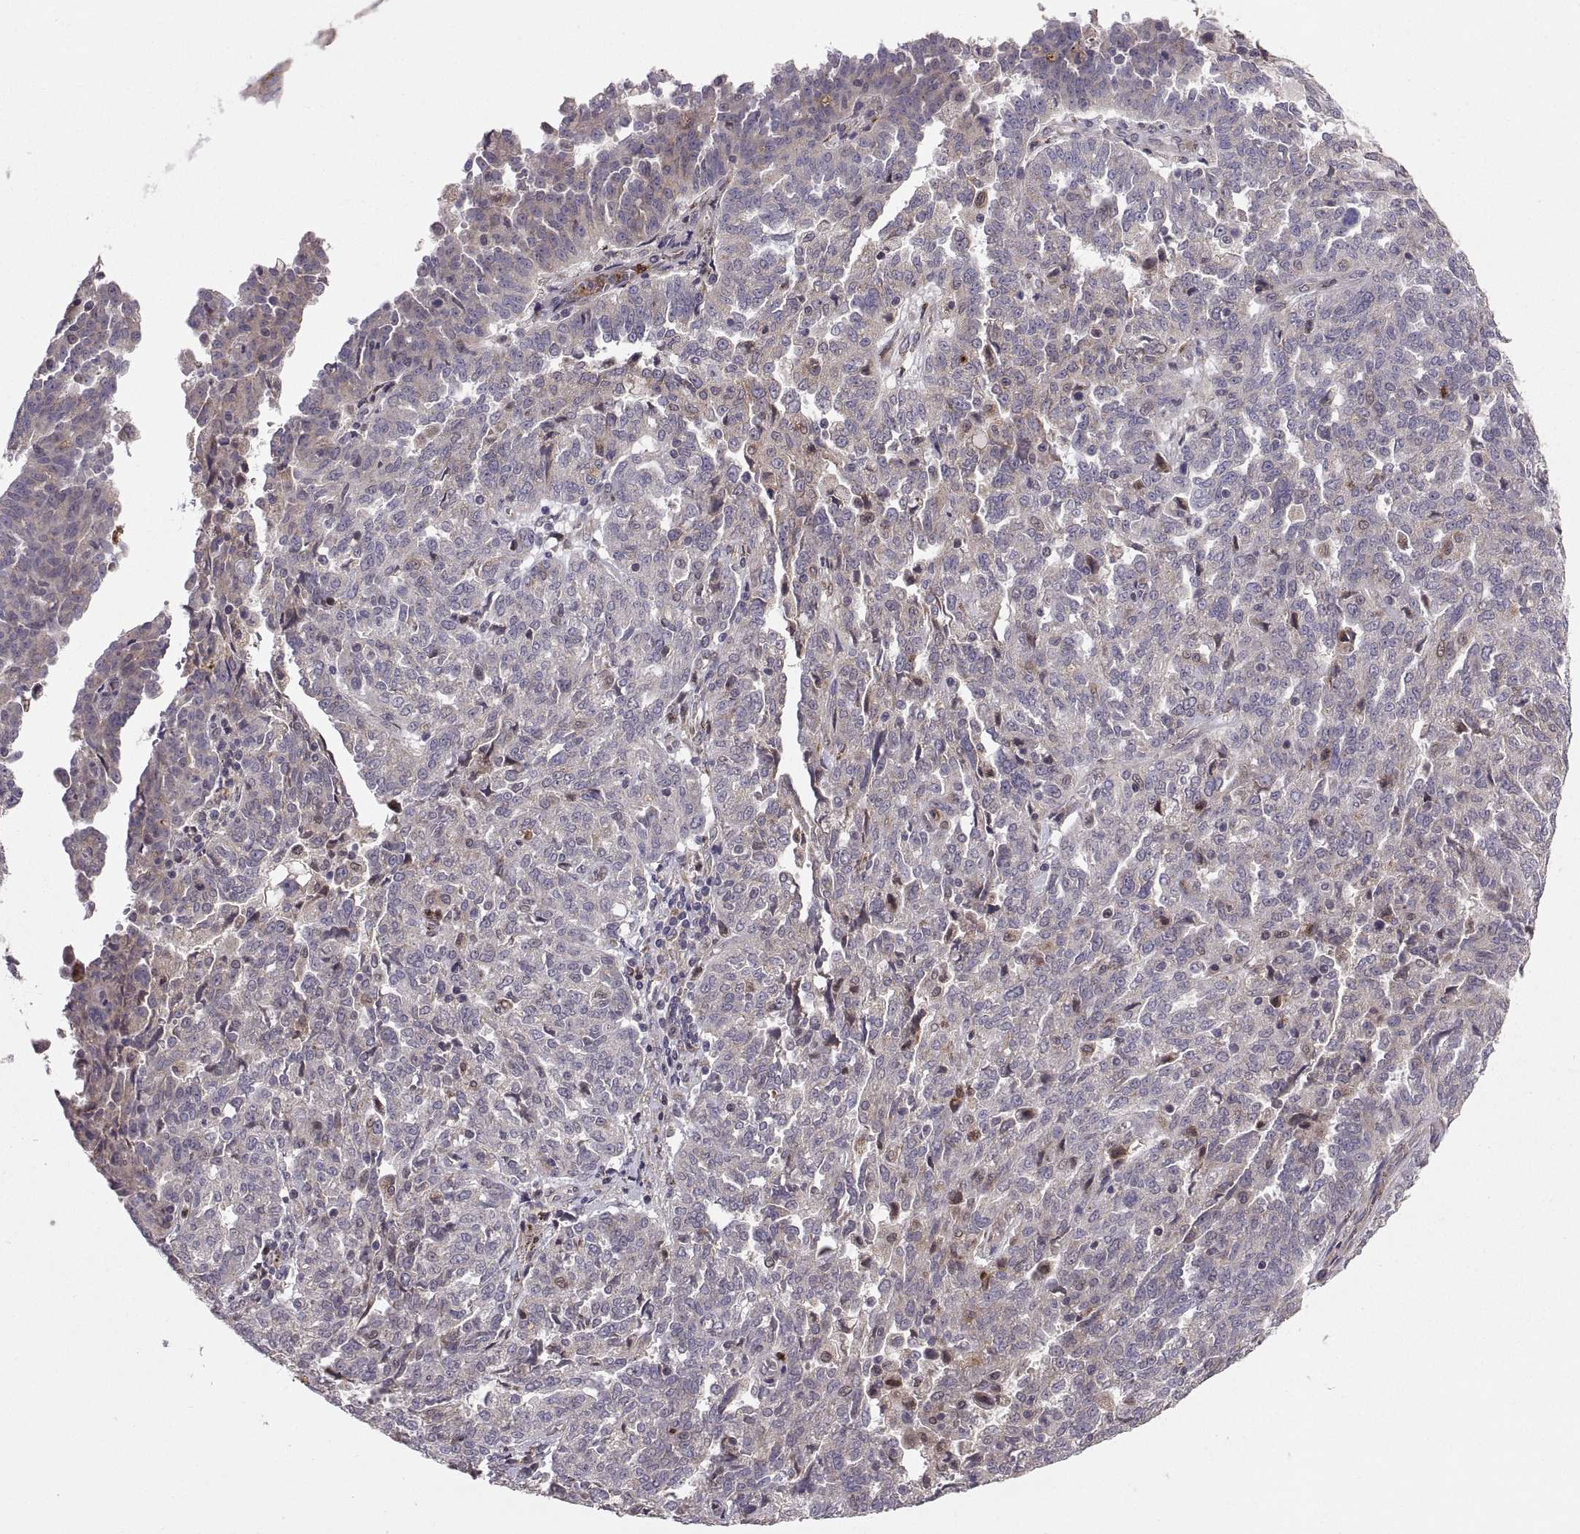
{"staining": {"intensity": "negative", "quantity": "none", "location": "none"}, "tissue": "ovarian cancer", "cell_type": "Tumor cells", "image_type": "cancer", "snomed": [{"axis": "morphology", "description": "Cystadenocarcinoma, serous, NOS"}, {"axis": "topography", "description": "Ovary"}], "caption": "Tumor cells are negative for protein expression in human ovarian cancer (serous cystadenocarcinoma).", "gene": "TESC", "patient": {"sex": "female", "age": 67}}